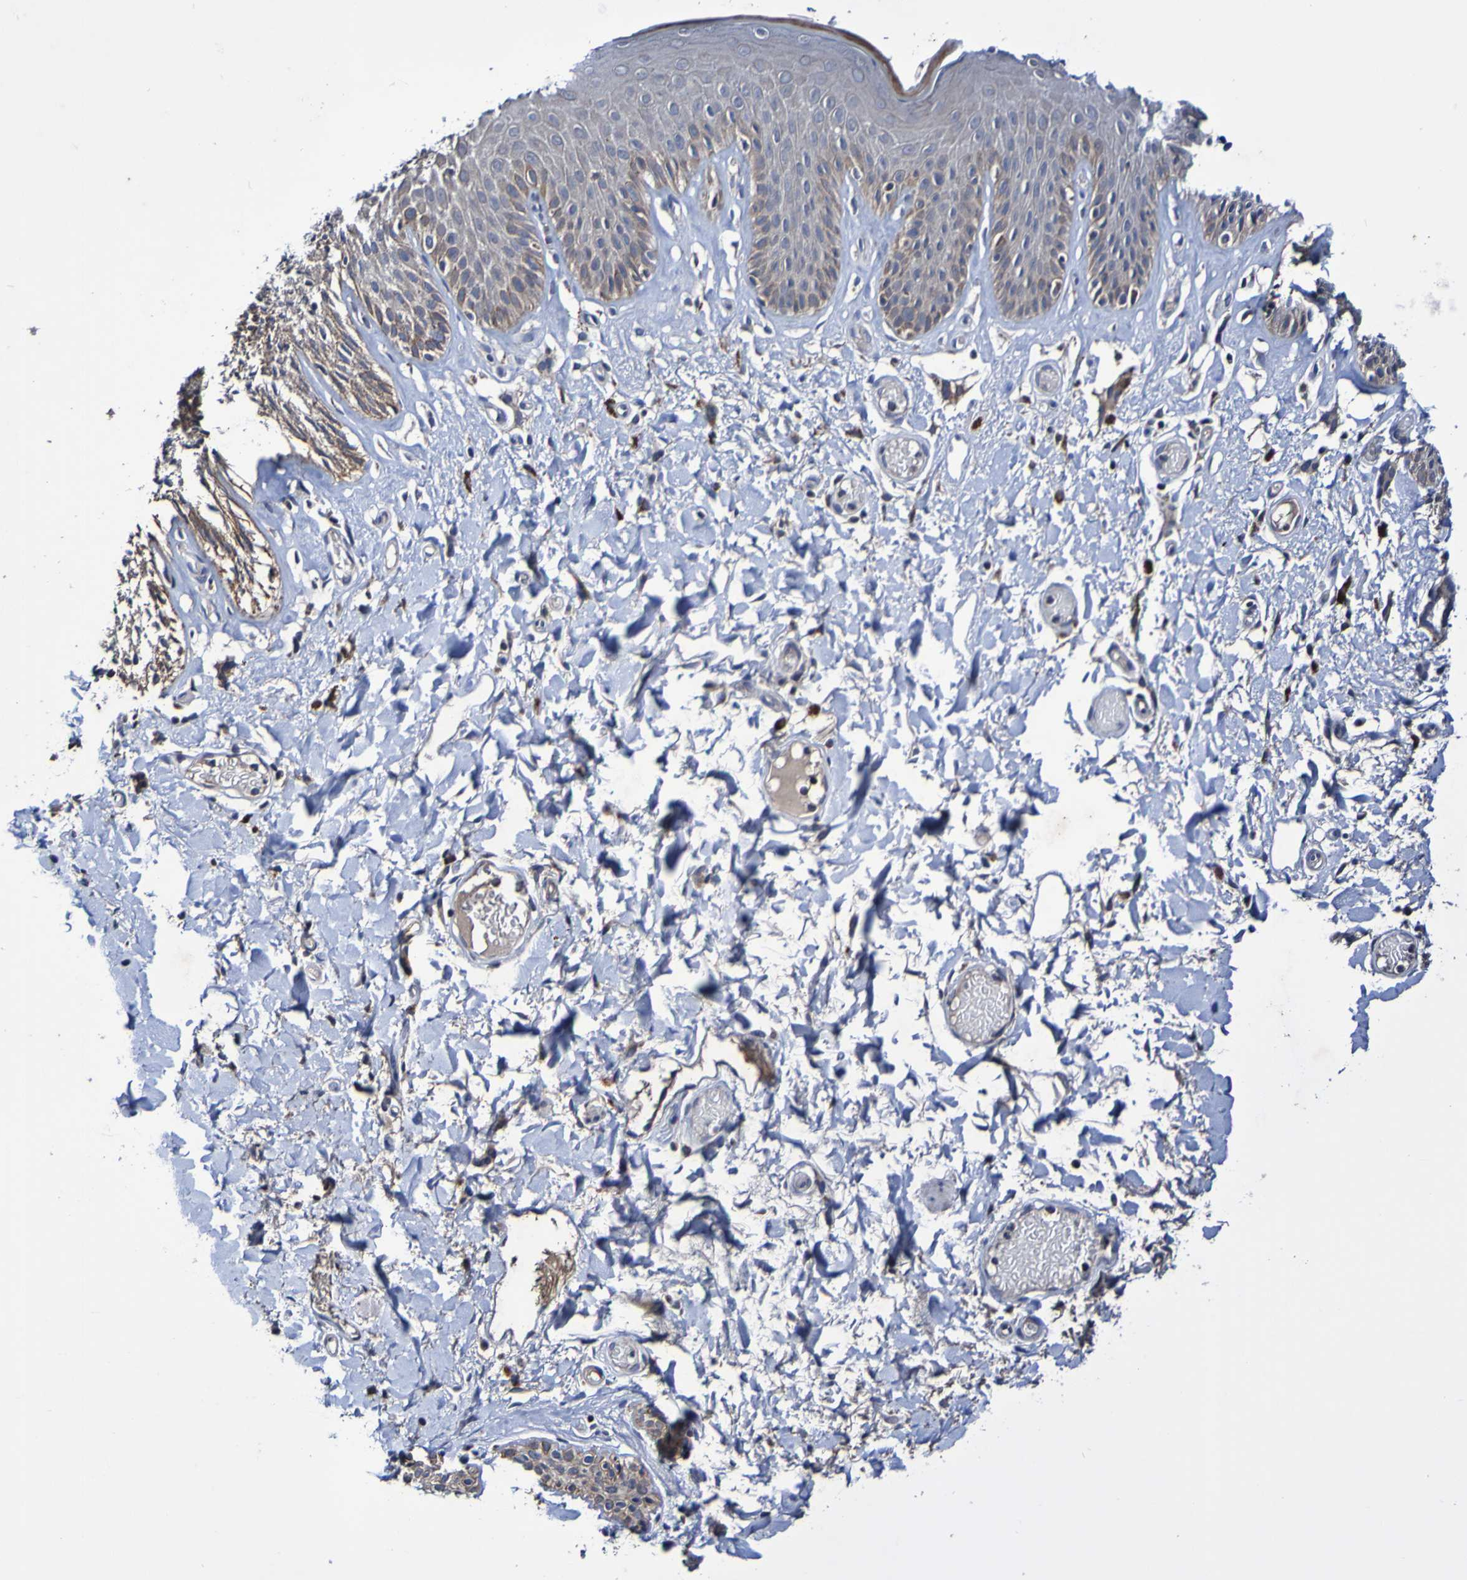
{"staining": {"intensity": "weak", "quantity": "<25%", "location": "cytoplasmic/membranous"}, "tissue": "skin", "cell_type": "Epidermal cells", "image_type": "normal", "snomed": [{"axis": "morphology", "description": "Normal tissue, NOS"}, {"axis": "topography", "description": "Vulva"}], "caption": "This is a histopathology image of IHC staining of normal skin, which shows no staining in epidermal cells.", "gene": "PTP4A2", "patient": {"sex": "female", "age": 73}}